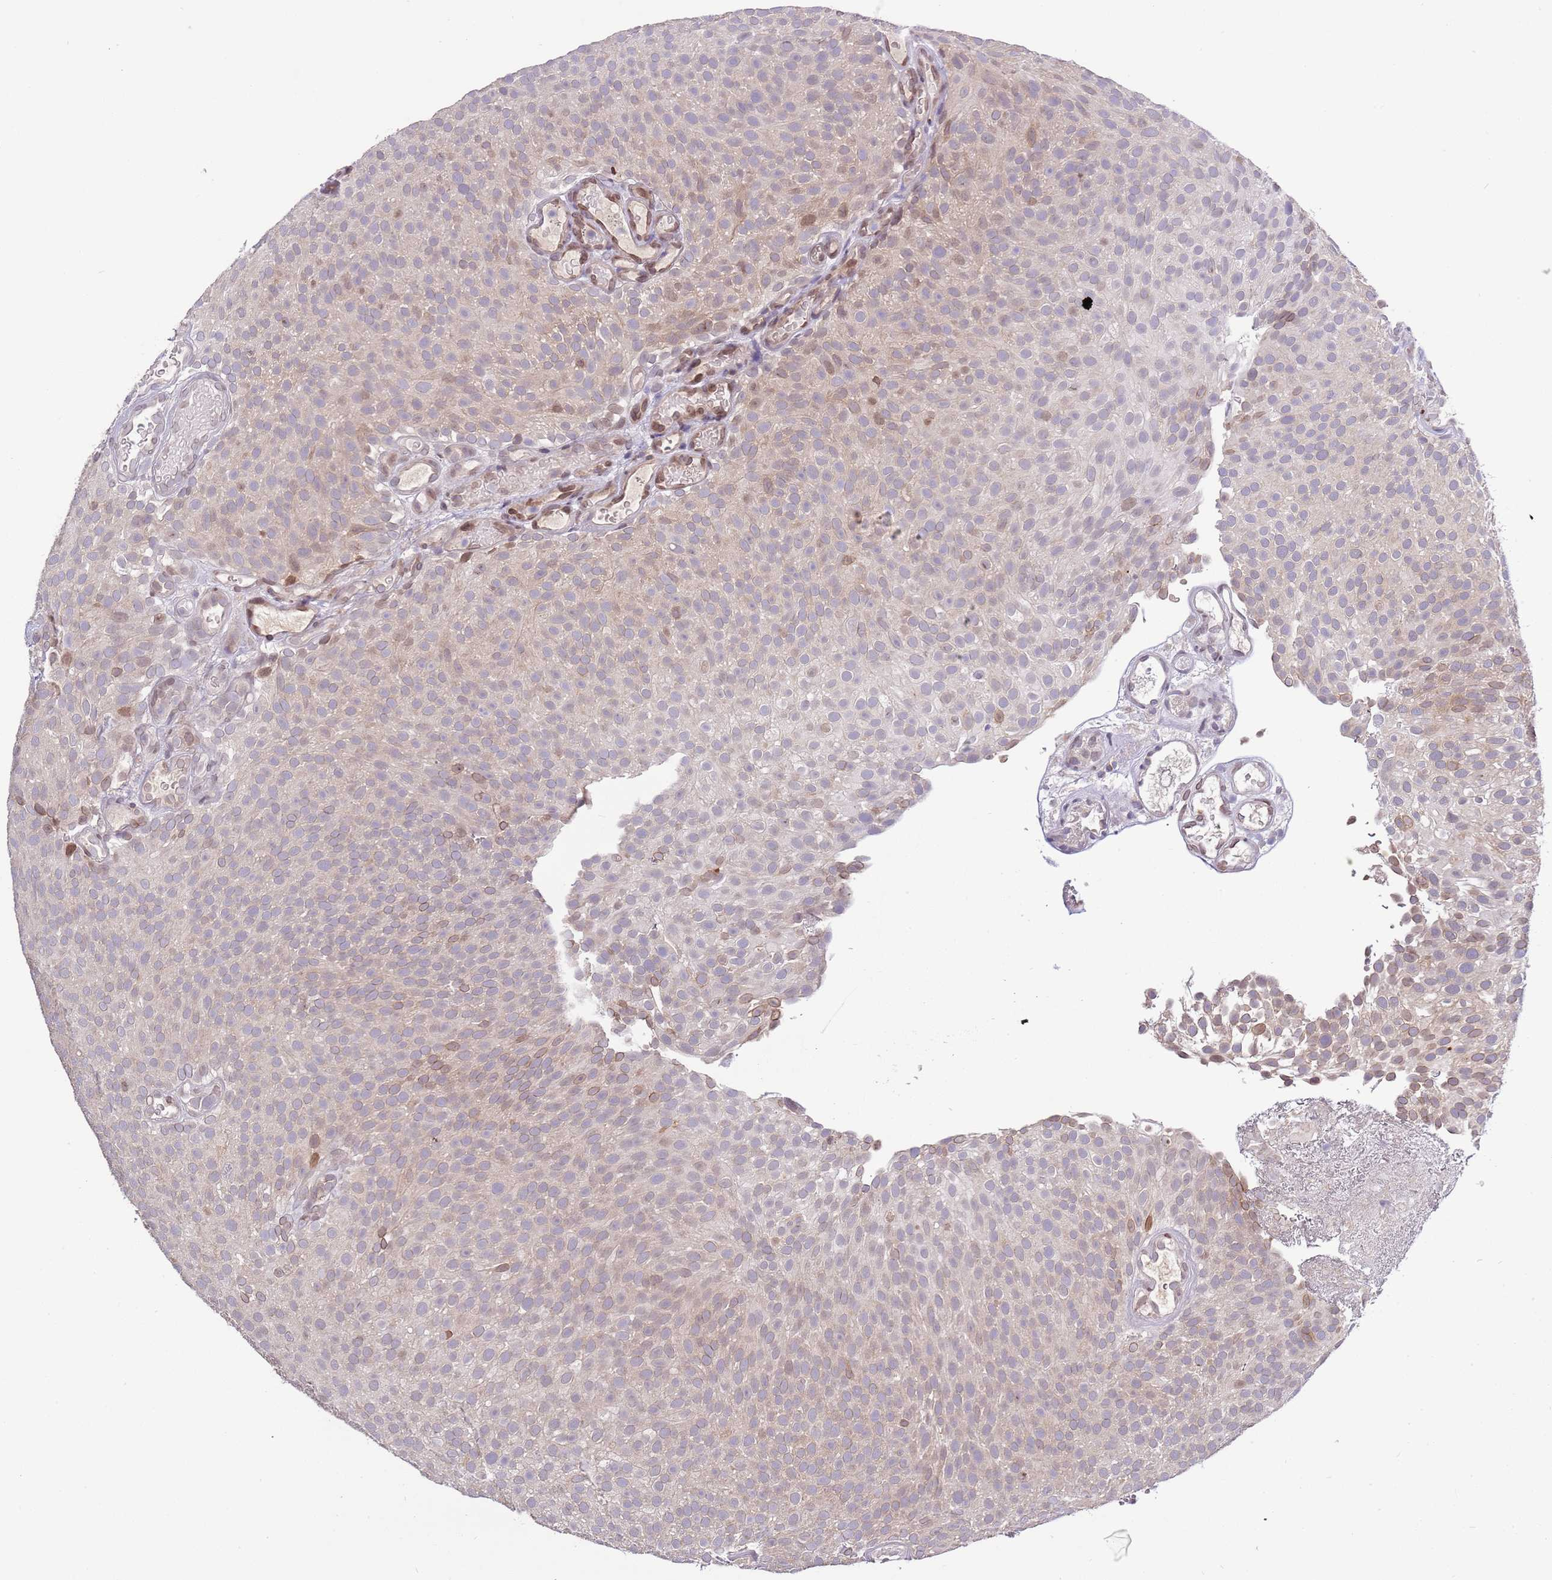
{"staining": {"intensity": "moderate", "quantity": "<25%", "location": "nuclear"}, "tissue": "urothelial cancer", "cell_type": "Tumor cells", "image_type": "cancer", "snomed": [{"axis": "morphology", "description": "Urothelial carcinoma, Low grade"}, {"axis": "topography", "description": "Urinary bladder"}], "caption": "A histopathology image showing moderate nuclear positivity in about <25% of tumor cells in low-grade urothelial carcinoma, as visualized by brown immunohistochemical staining.", "gene": "ZNF665", "patient": {"sex": "male", "age": 78}}